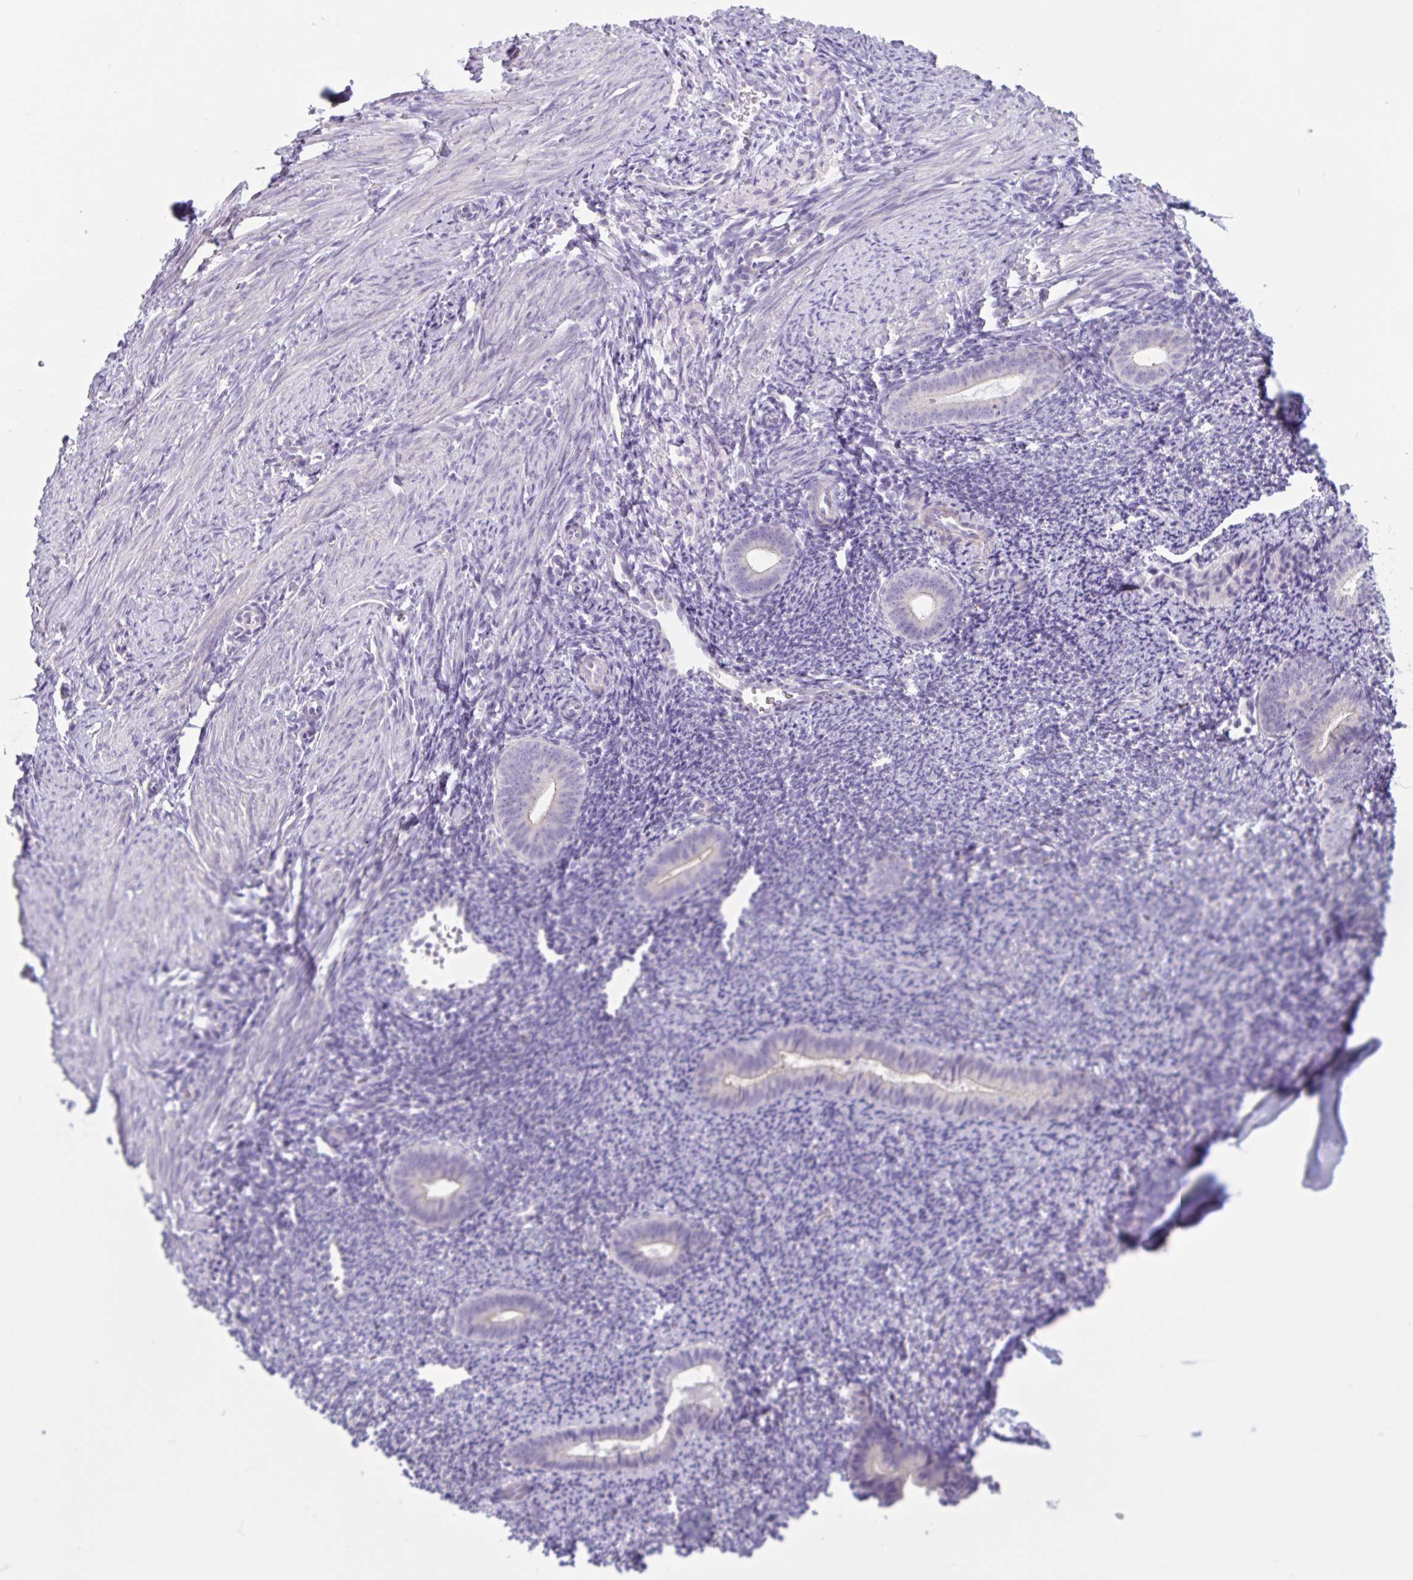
{"staining": {"intensity": "negative", "quantity": "none", "location": "none"}, "tissue": "endometrium", "cell_type": "Cells in endometrial stroma", "image_type": "normal", "snomed": [{"axis": "morphology", "description": "Normal tissue, NOS"}, {"axis": "topography", "description": "Endometrium"}], "caption": "Protein analysis of benign endometrium demonstrates no significant positivity in cells in endometrial stroma.", "gene": "LENG9", "patient": {"sex": "female", "age": 39}}